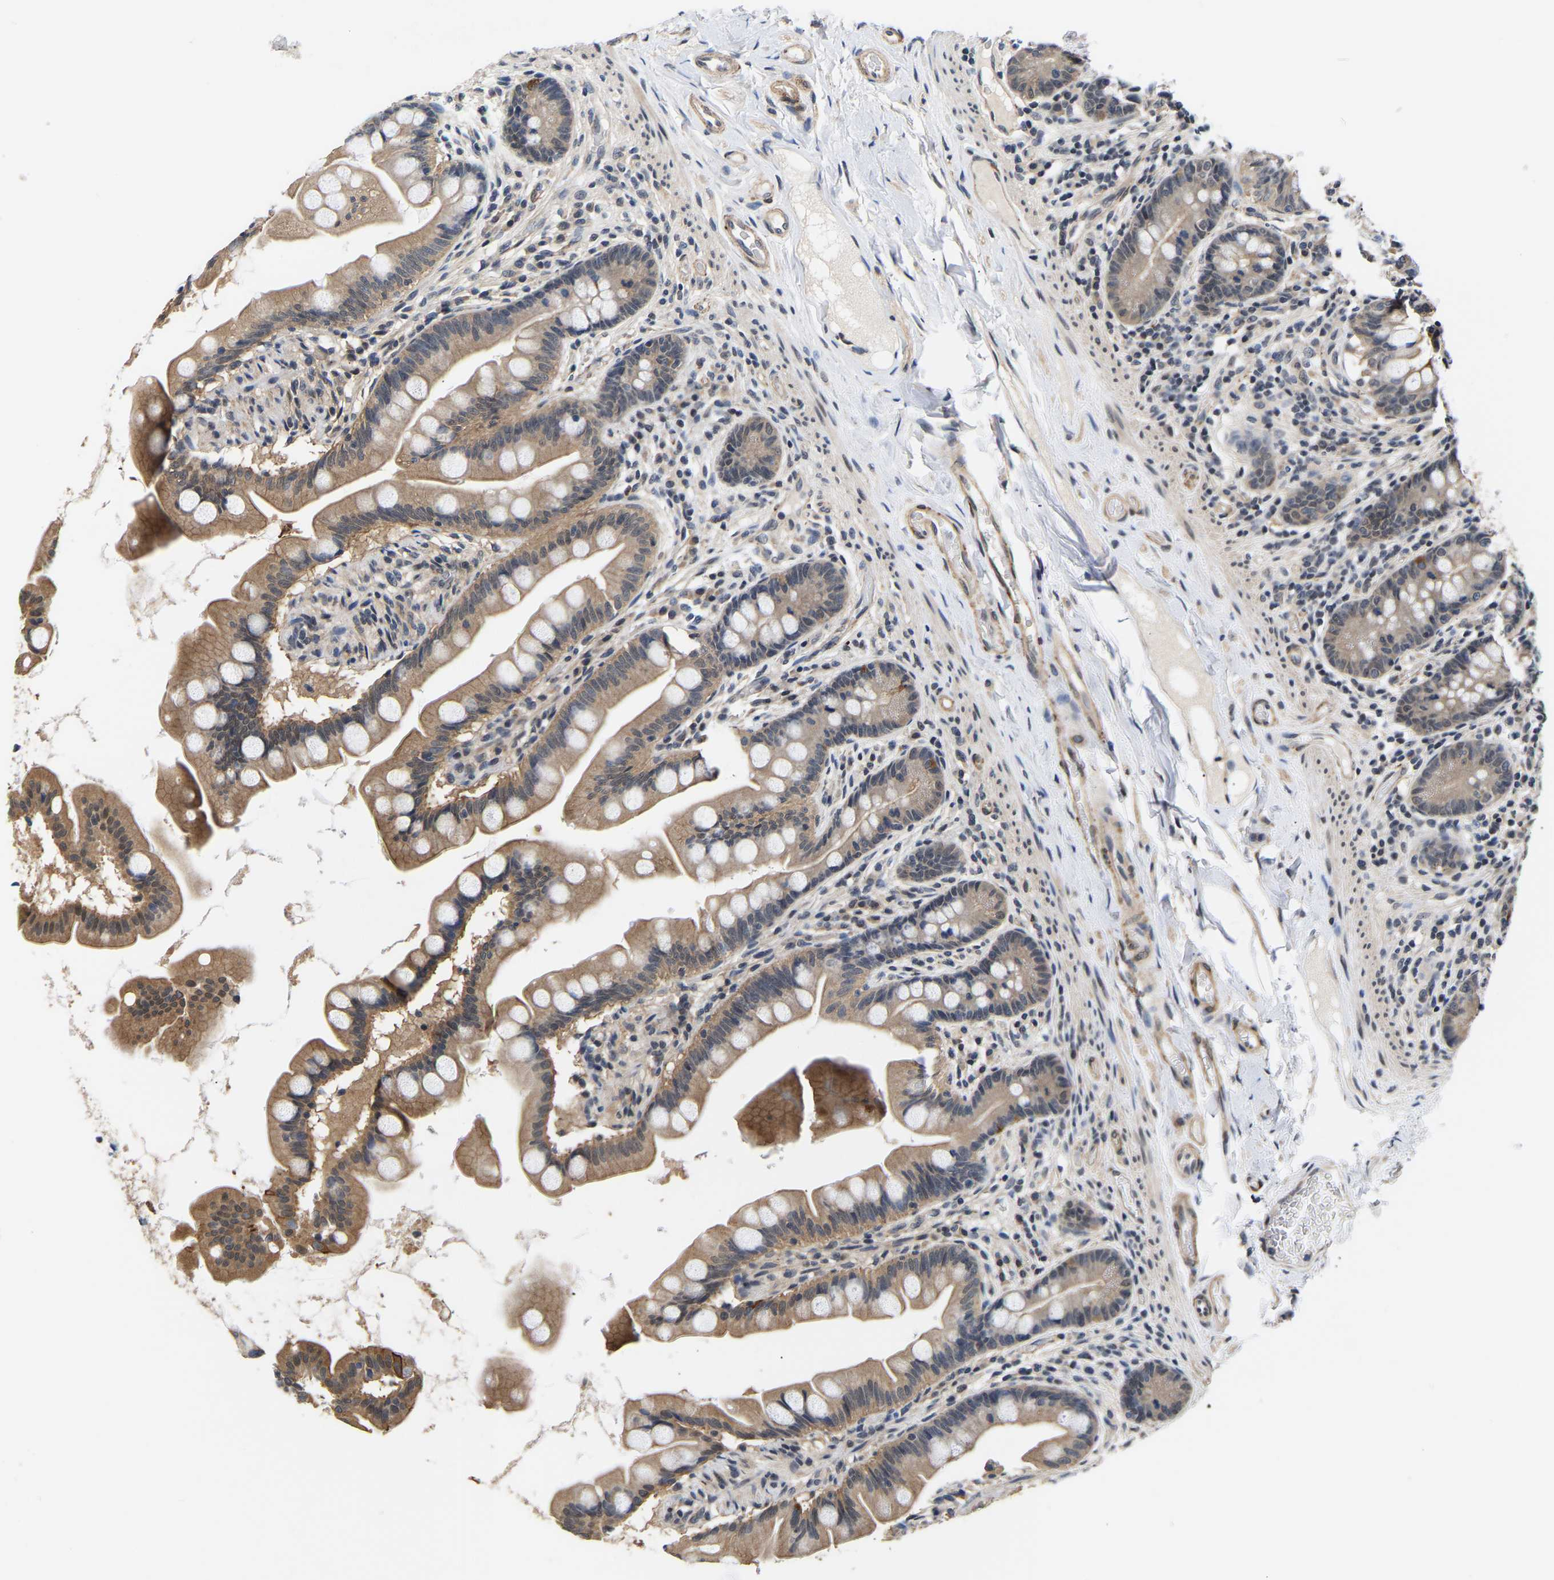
{"staining": {"intensity": "moderate", "quantity": ">75%", "location": "cytoplasmic/membranous"}, "tissue": "small intestine", "cell_type": "Glandular cells", "image_type": "normal", "snomed": [{"axis": "morphology", "description": "Normal tissue, NOS"}, {"axis": "topography", "description": "Small intestine"}], "caption": "The photomicrograph shows staining of benign small intestine, revealing moderate cytoplasmic/membranous protein expression (brown color) within glandular cells.", "gene": "METTL16", "patient": {"sex": "female", "age": 56}}